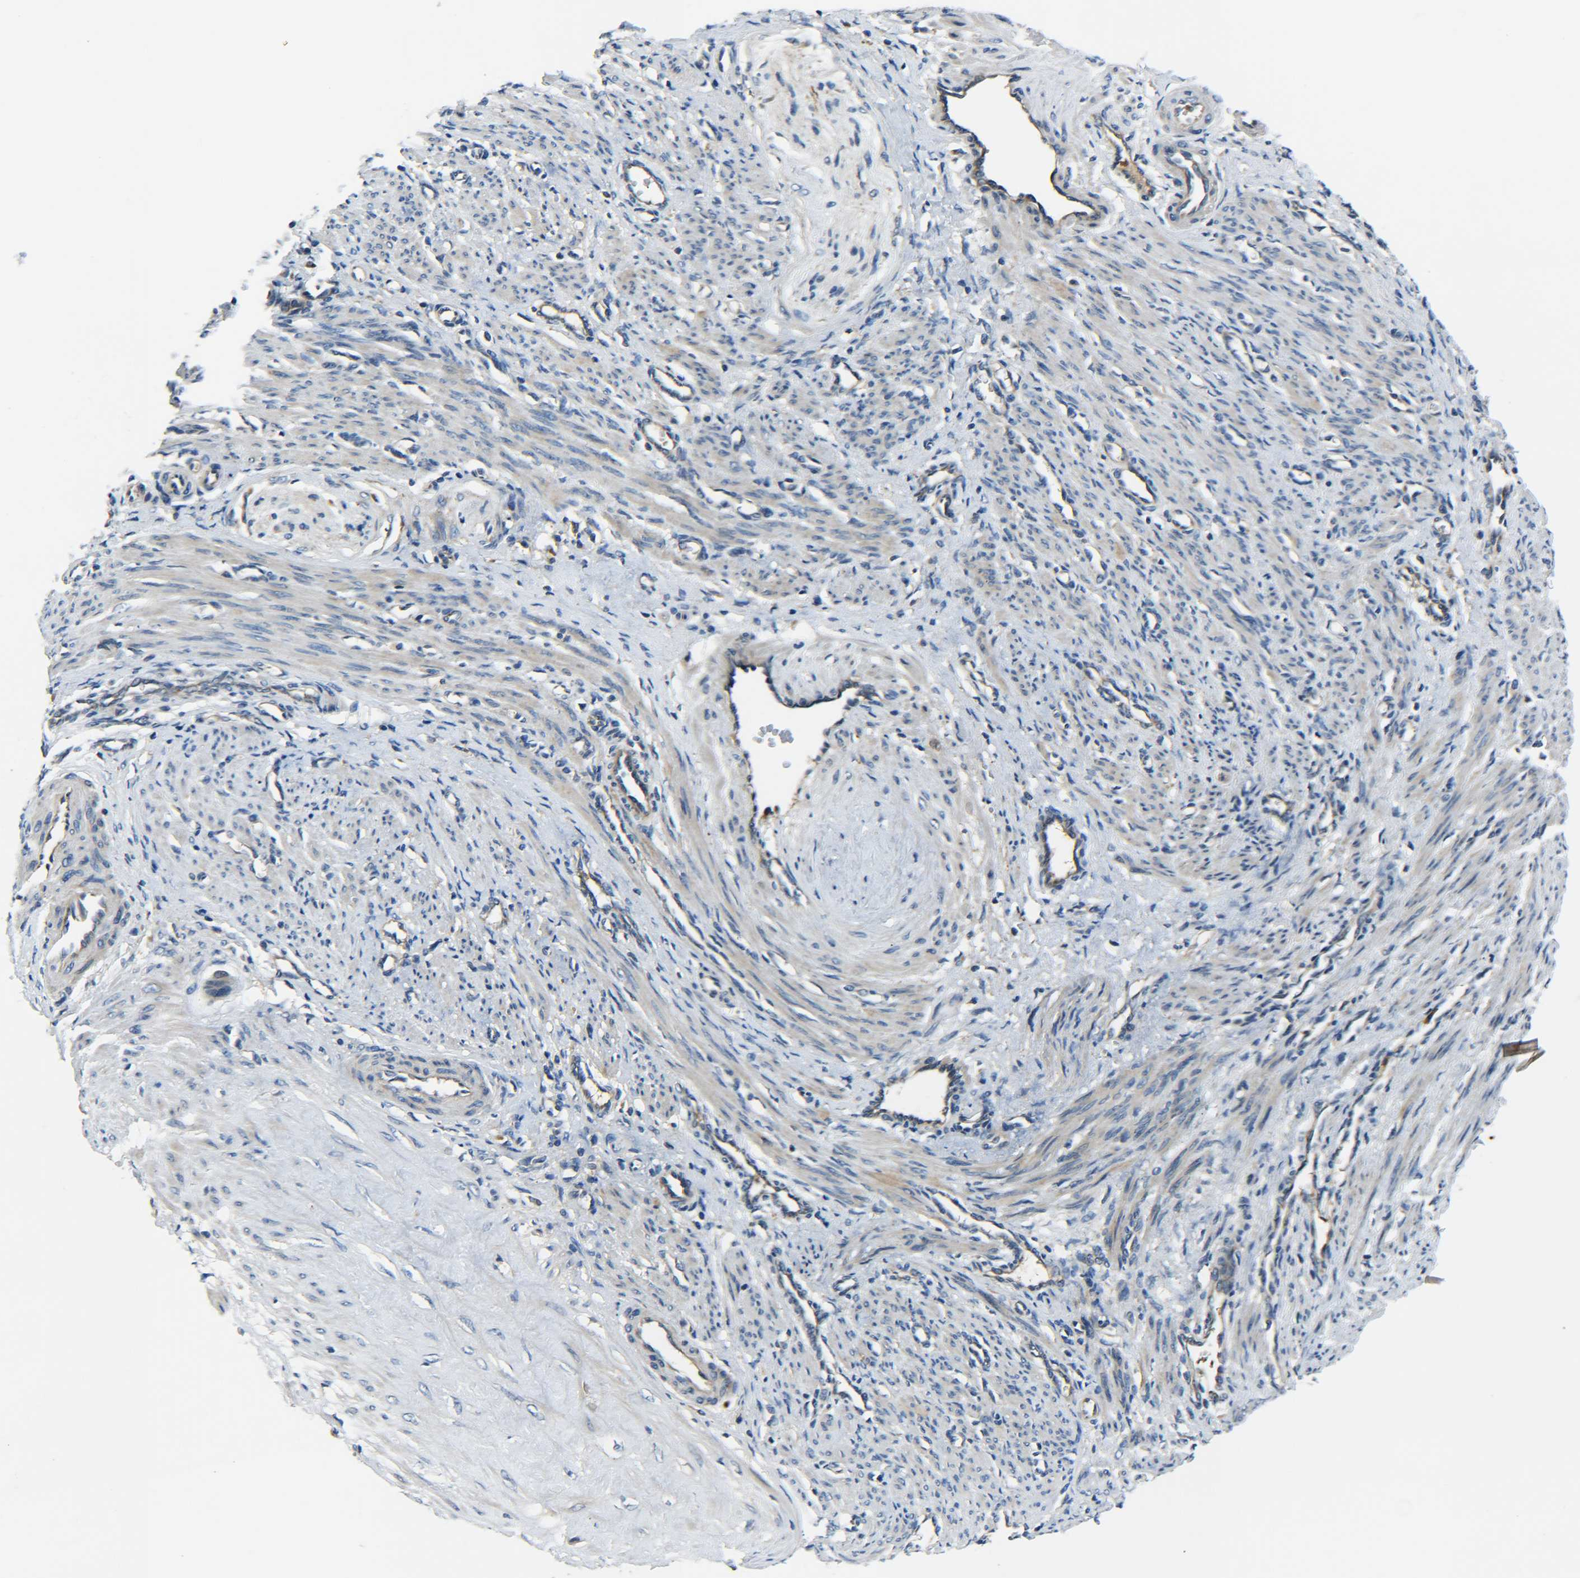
{"staining": {"intensity": "weak", "quantity": "25%-75%", "location": "cytoplasmic/membranous"}, "tissue": "smooth muscle", "cell_type": "Smooth muscle cells", "image_type": "normal", "snomed": [{"axis": "morphology", "description": "Normal tissue, NOS"}, {"axis": "topography", "description": "Endometrium"}], "caption": "Immunohistochemical staining of normal smooth muscle demonstrates low levels of weak cytoplasmic/membranous positivity in about 25%-75% of smooth muscle cells. (IHC, brightfield microscopy, high magnification).", "gene": "RAB1B", "patient": {"sex": "female", "age": 33}}